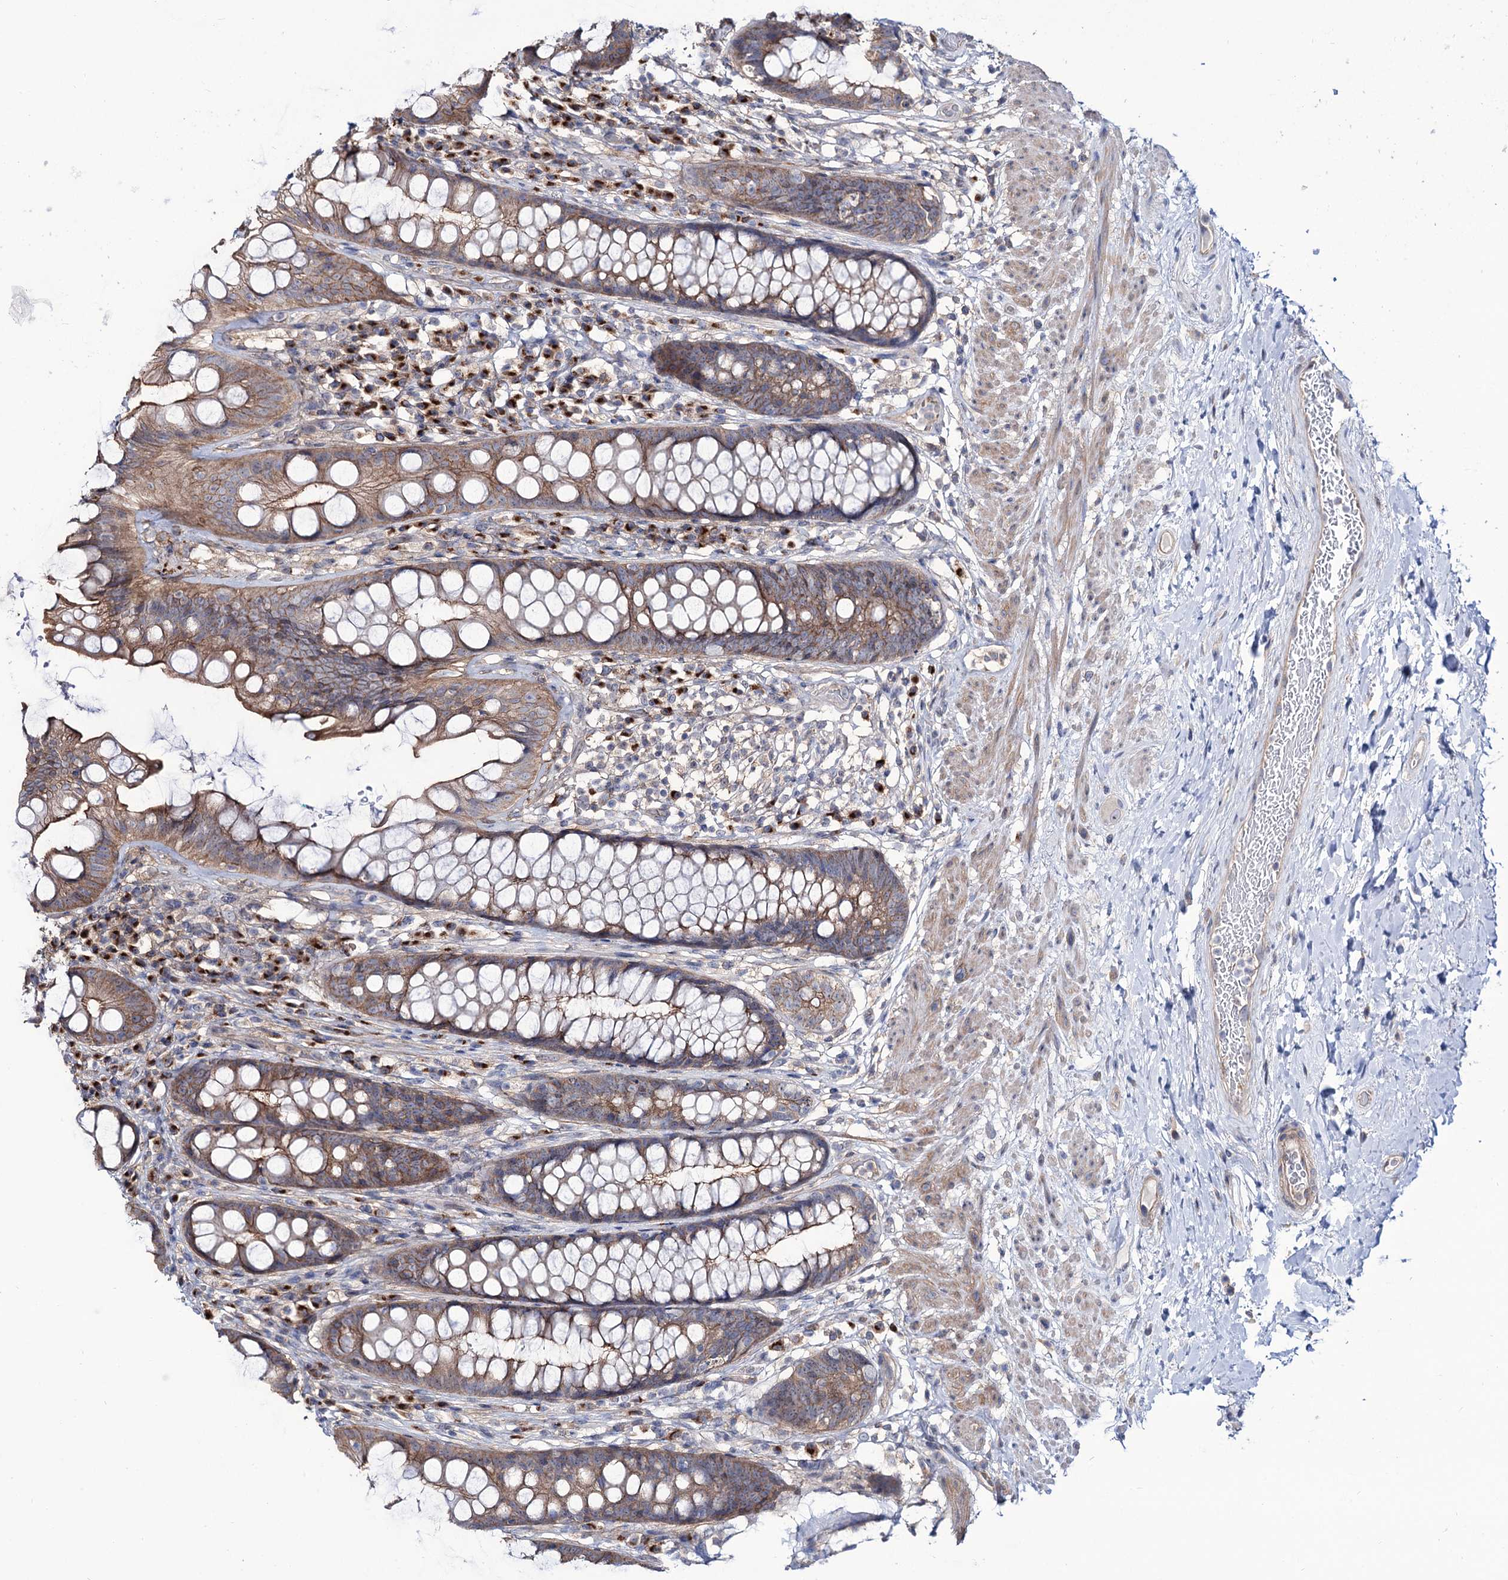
{"staining": {"intensity": "moderate", "quantity": "25%-75%", "location": "cytoplasmic/membranous"}, "tissue": "rectum", "cell_type": "Glandular cells", "image_type": "normal", "snomed": [{"axis": "morphology", "description": "Normal tissue, NOS"}, {"axis": "topography", "description": "Rectum"}], "caption": "A micrograph of rectum stained for a protein exhibits moderate cytoplasmic/membranous brown staining in glandular cells.", "gene": "SEC24A", "patient": {"sex": "male", "age": 74}}